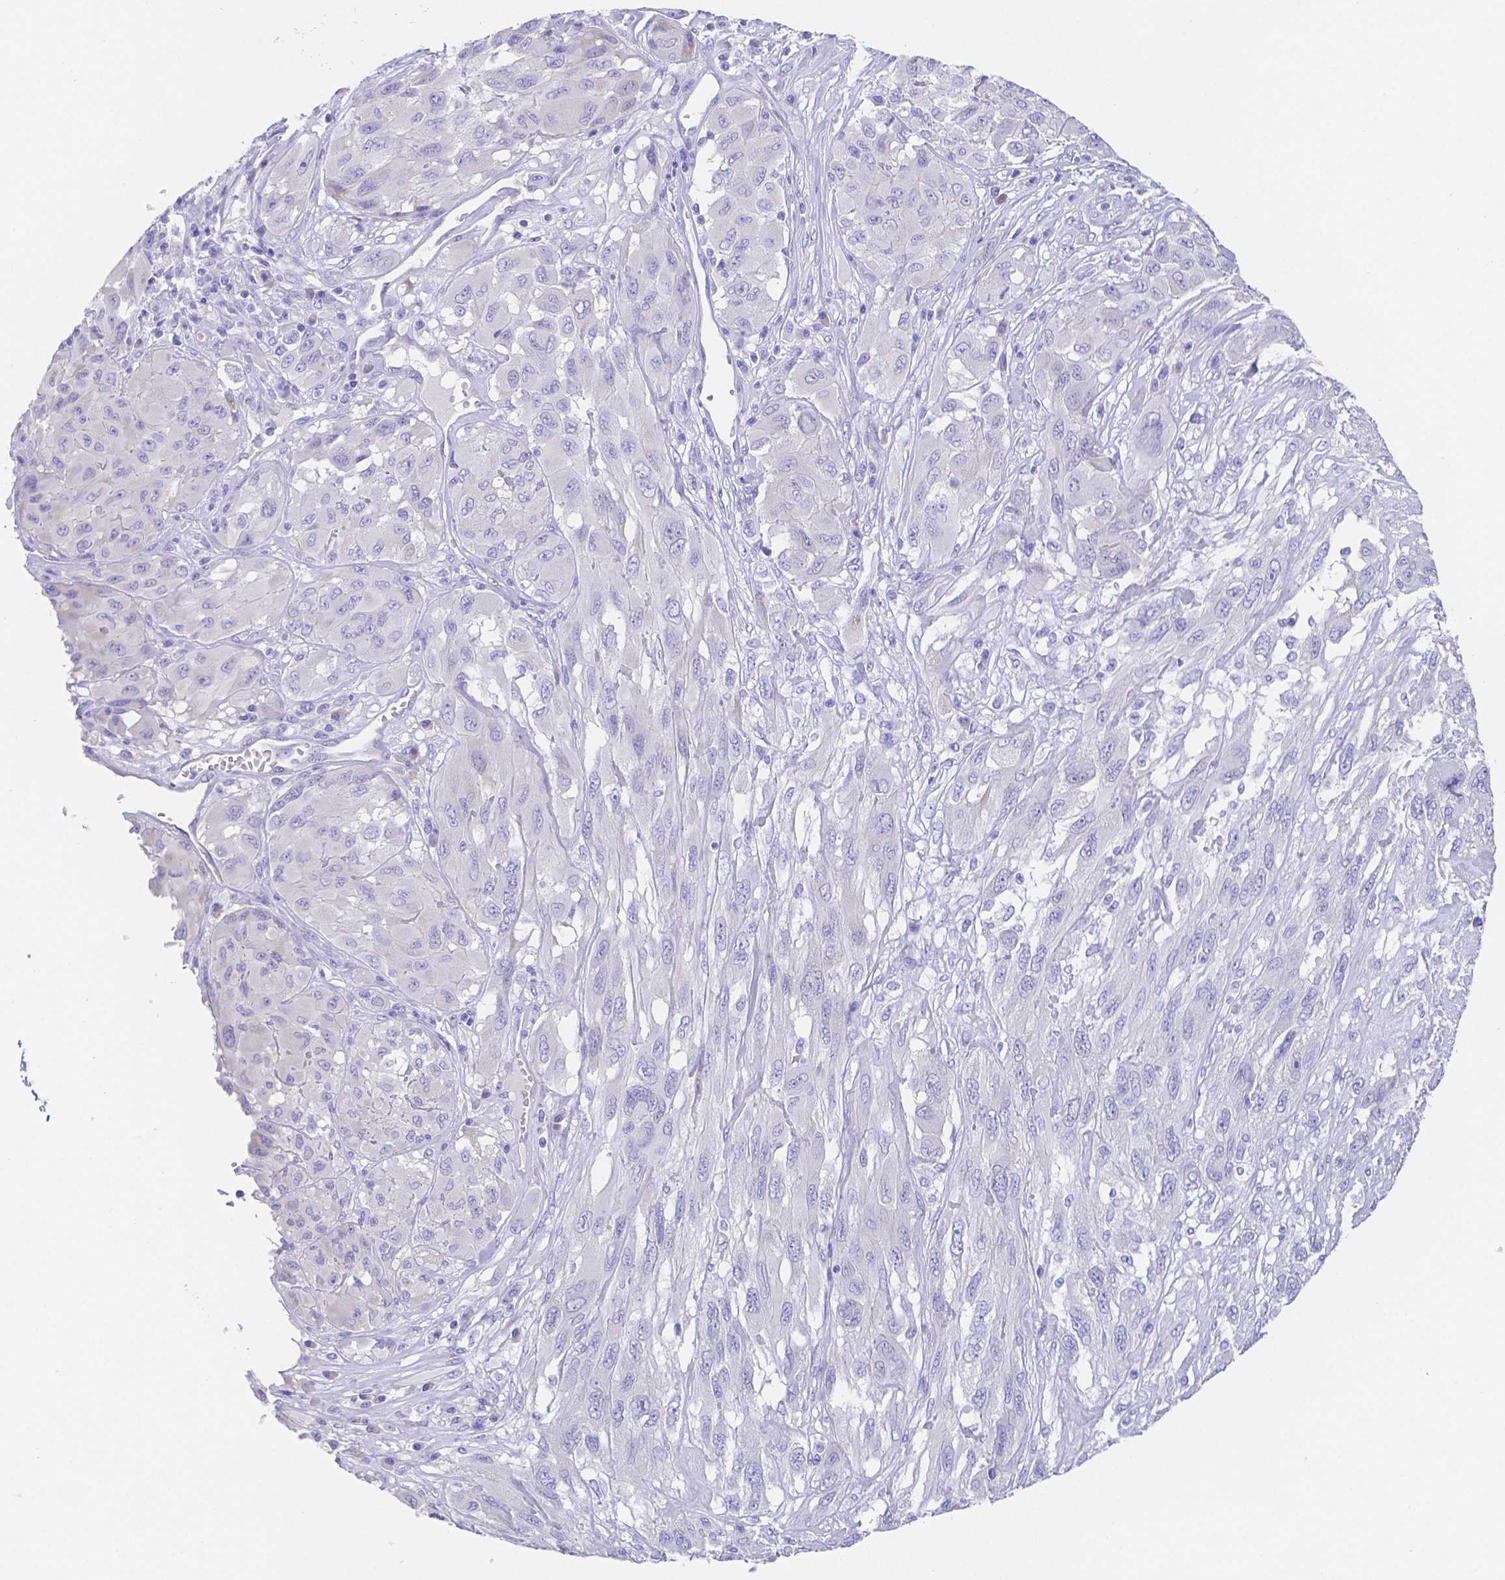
{"staining": {"intensity": "negative", "quantity": "none", "location": "none"}, "tissue": "melanoma", "cell_type": "Tumor cells", "image_type": "cancer", "snomed": [{"axis": "morphology", "description": "Malignant melanoma, NOS"}, {"axis": "topography", "description": "Skin"}], "caption": "Tumor cells are negative for brown protein staining in melanoma.", "gene": "ZG16B", "patient": {"sex": "female", "age": 91}}